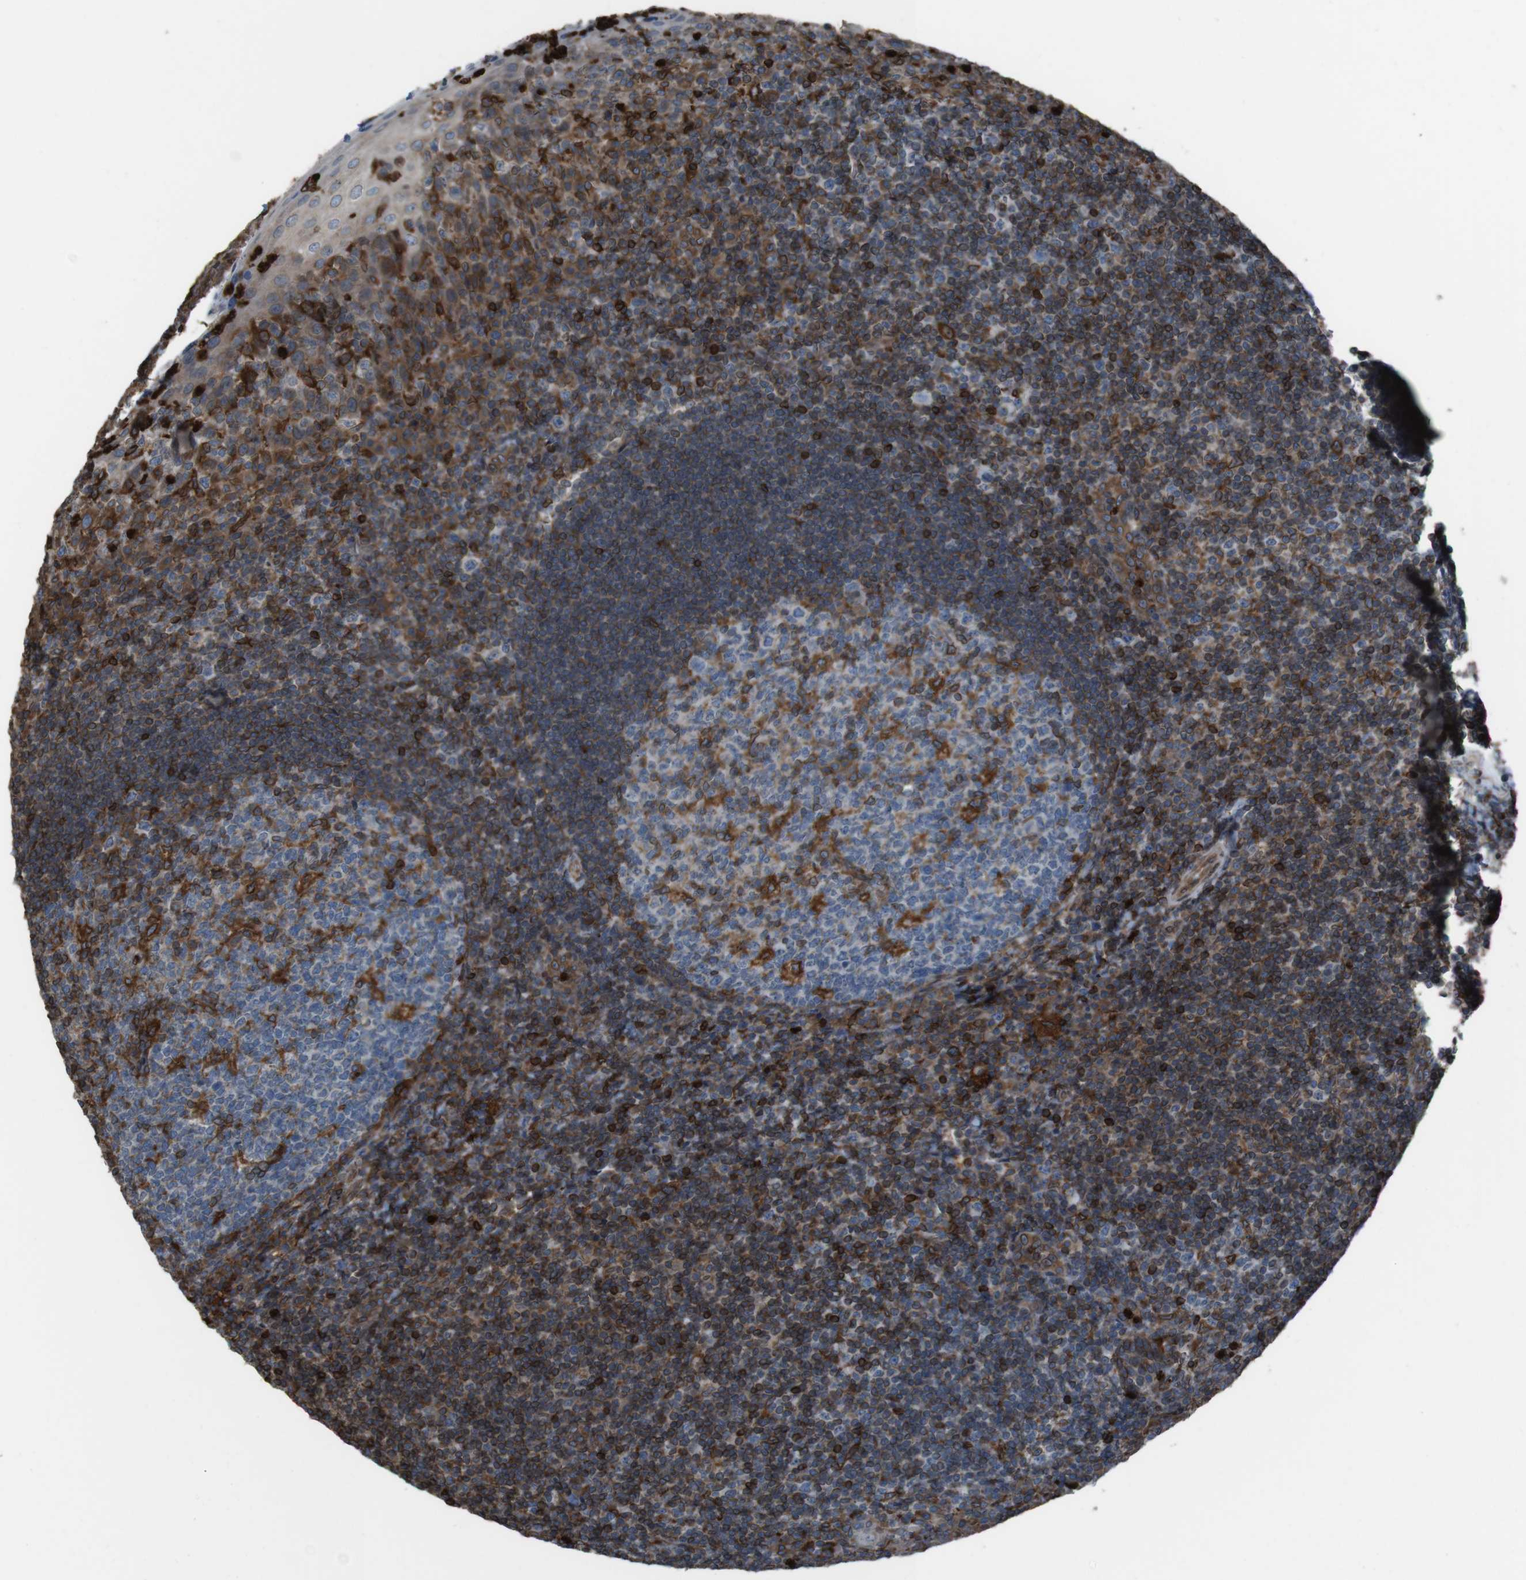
{"staining": {"intensity": "moderate", "quantity": "25%-75%", "location": "cytoplasmic/membranous"}, "tissue": "tonsil", "cell_type": "Germinal center cells", "image_type": "normal", "snomed": [{"axis": "morphology", "description": "Normal tissue, NOS"}, {"axis": "topography", "description": "Tonsil"}], "caption": "Protein expression analysis of normal tonsil displays moderate cytoplasmic/membranous staining in approximately 25%-75% of germinal center cells. The protein of interest is stained brown, and the nuclei are stained in blue (DAB (3,3'-diaminobenzidine) IHC with brightfield microscopy, high magnification).", "gene": "APMAP", "patient": {"sex": "male", "age": 37}}